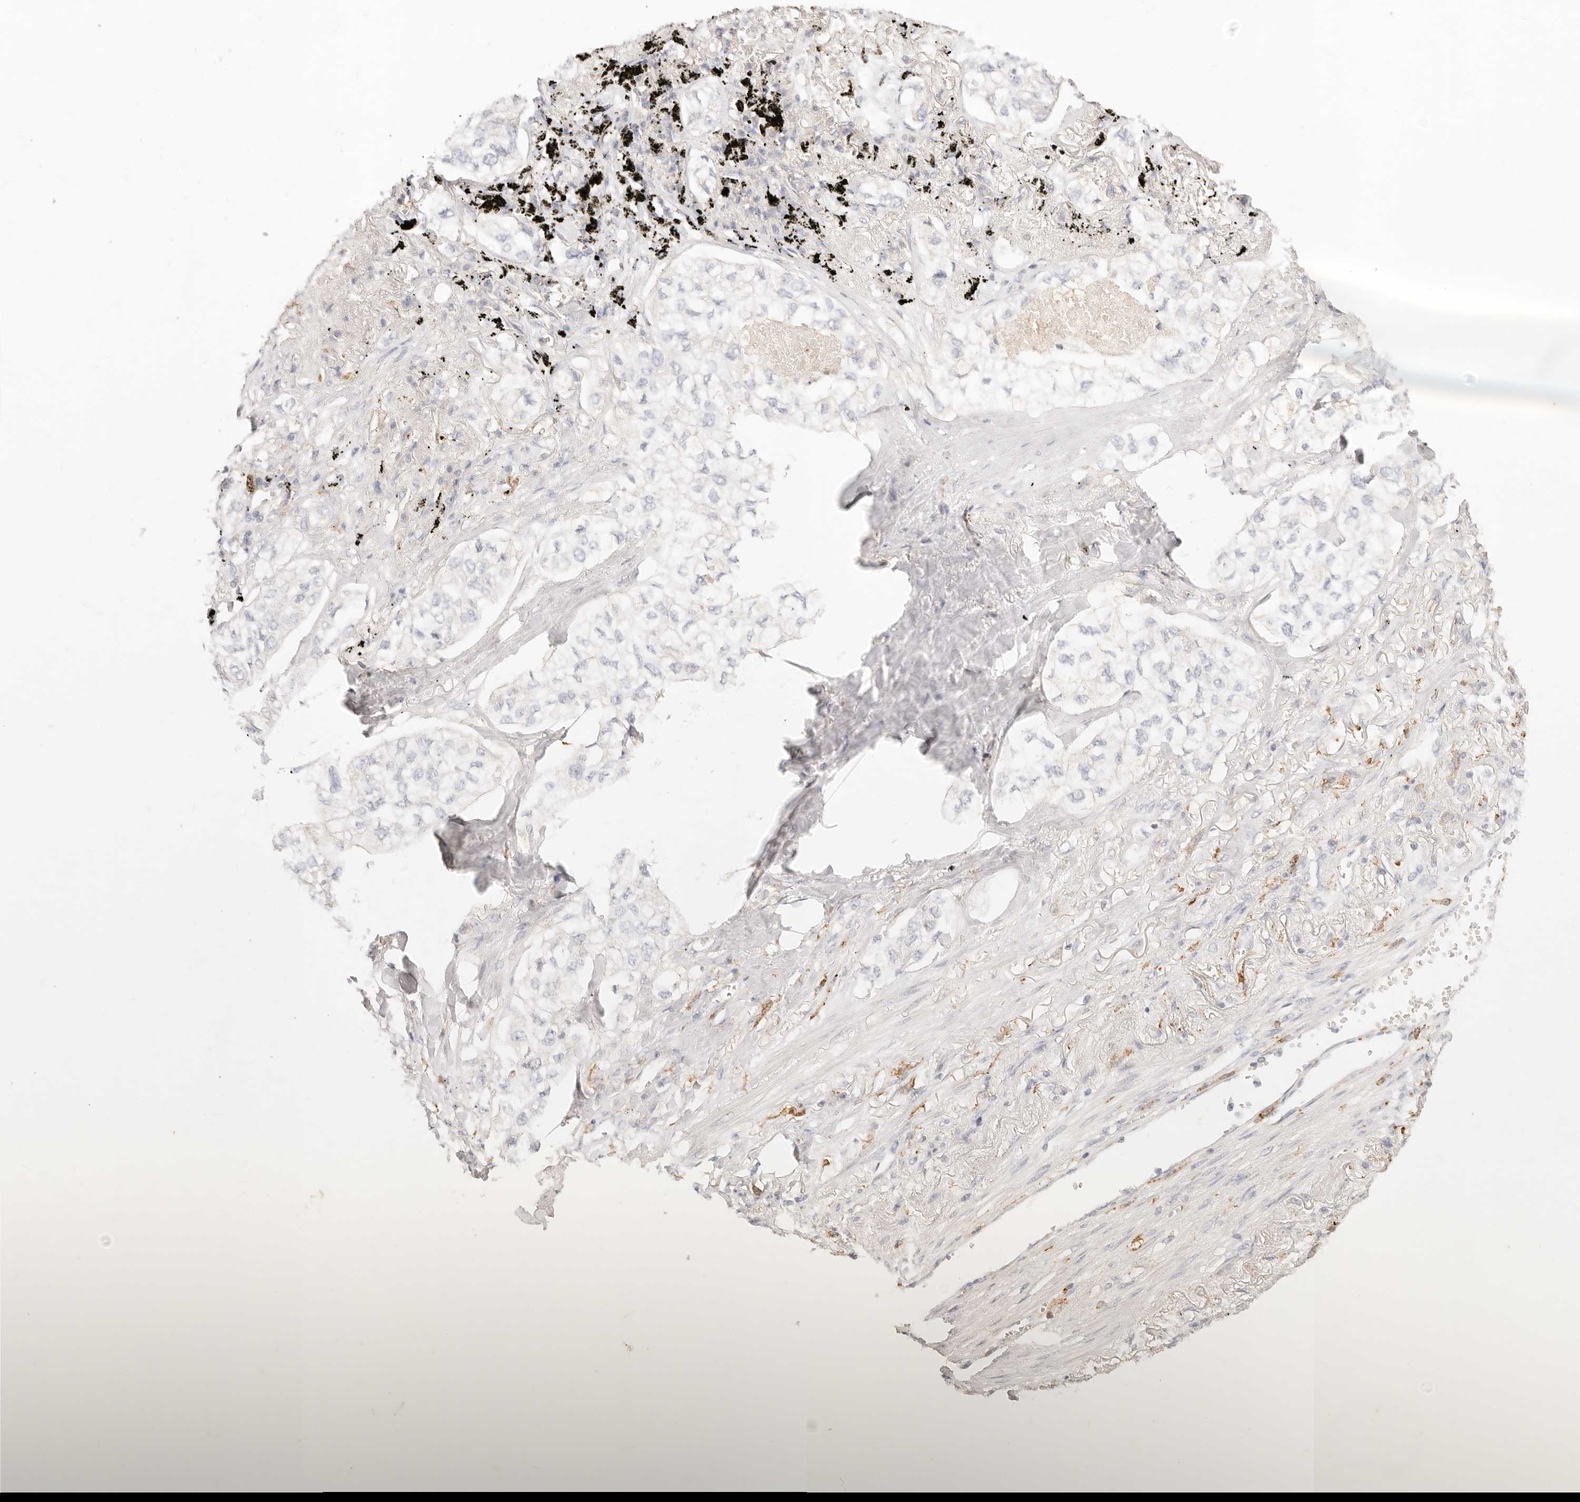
{"staining": {"intensity": "negative", "quantity": "none", "location": "none"}, "tissue": "lung cancer", "cell_type": "Tumor cells", "image_type": "cancer", "snomed": [{"axis": "morphology", "description": "Adenocarcinoma, NOS"}, {"axis": "topography", "description": "Lung"}], "caption": "Tumor cells show no significant protein positivity in lung cancer (adenocarcinoma). The staining was performed using DAB to visualize the protein expression in brown, while the nuclei were stained in blue with hematoxylin (Magnification: 20x).", "gene": "HK2", "patient": {"sex": "male", "age": 65}}